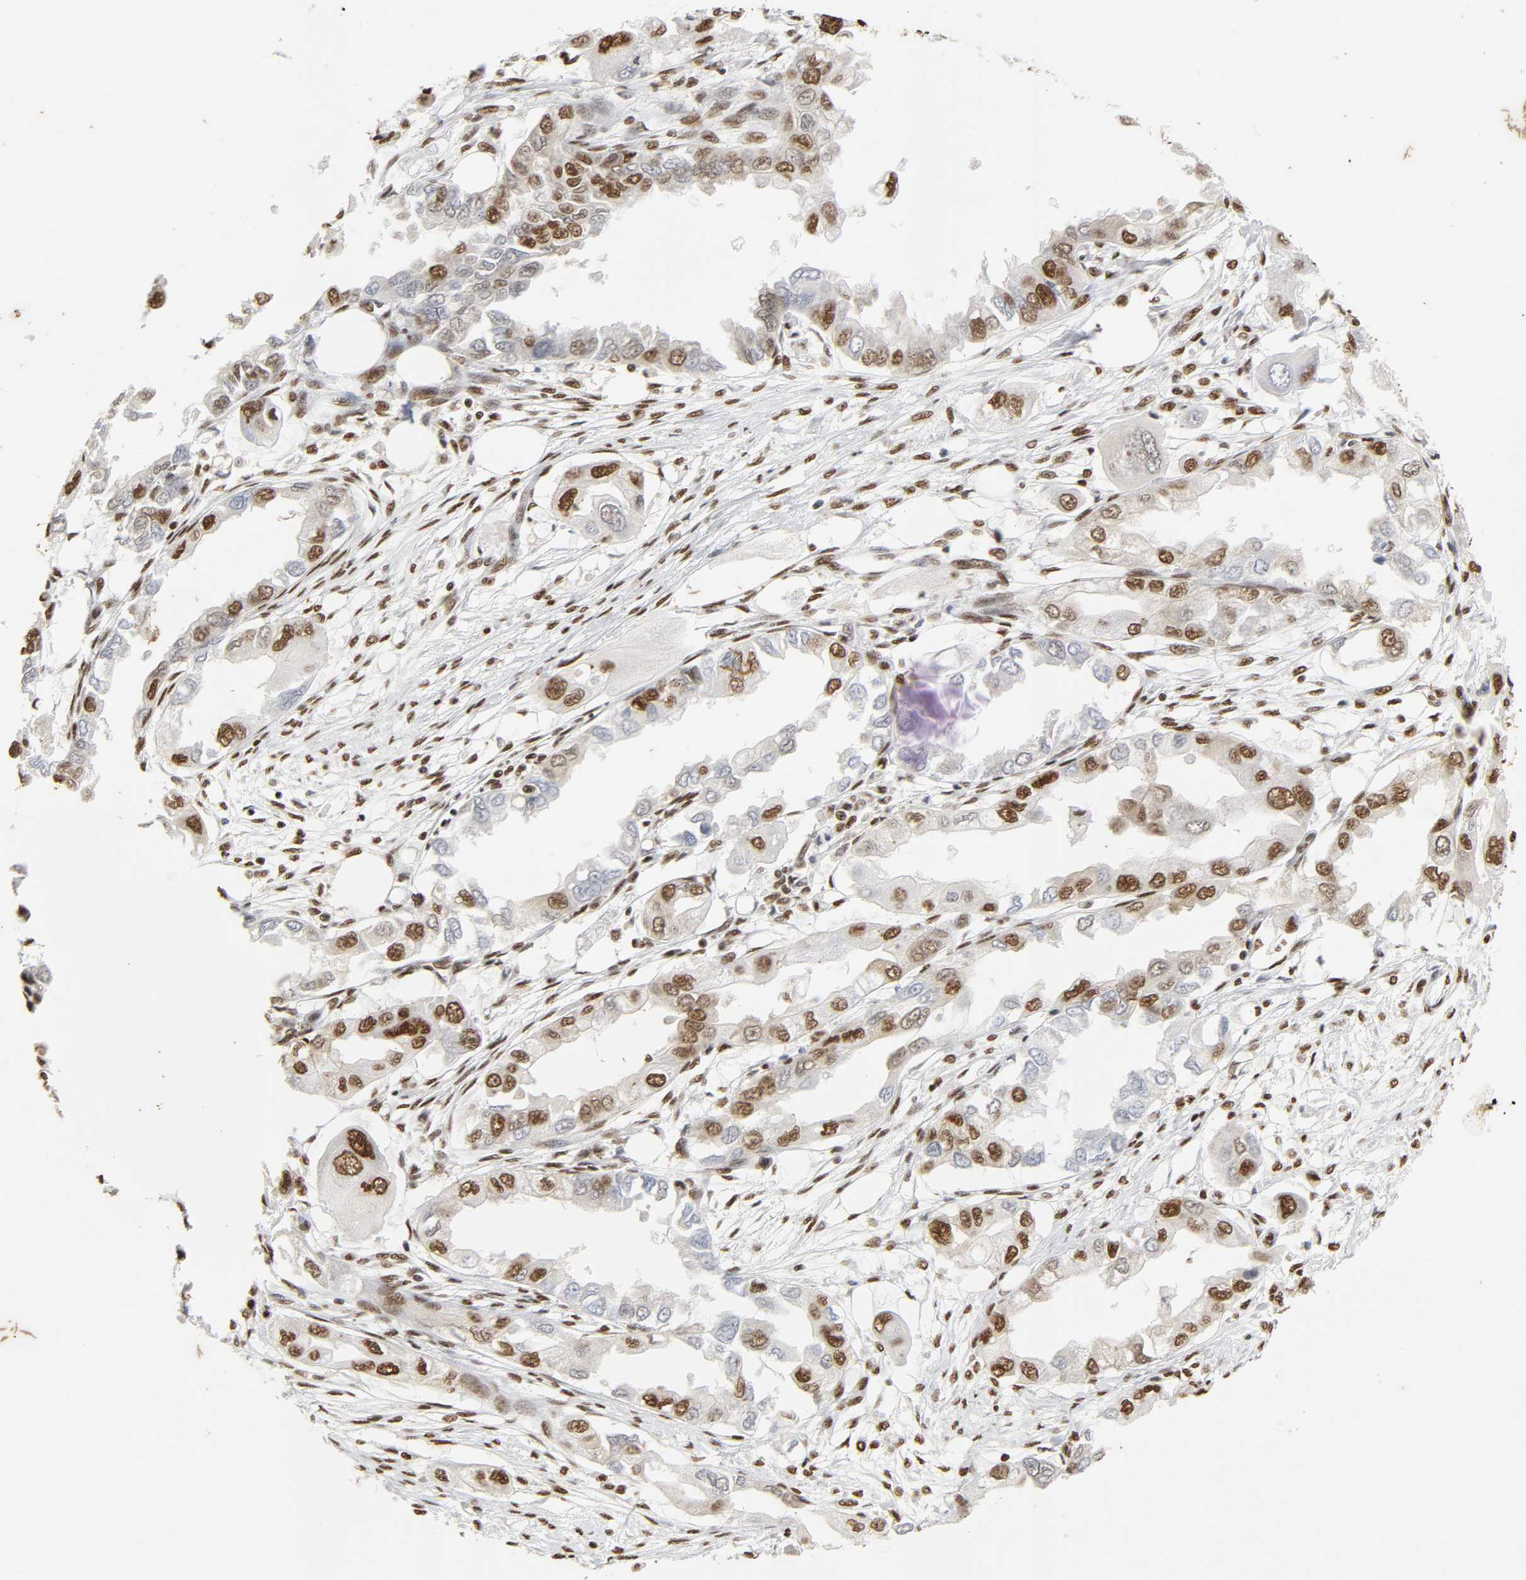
{"staining": {"intensity": "moderate", "quantity": "25%-75%", "location": "nuclear"}, "tissue": "endometrial cancer", "cell_type": "Tumor cells", "image_type": "cancer", "snomed": [{"axis": "morphology", "description": "Adenocarcinoma, NOS"}, {"axis": "topography", "description": "Endometrium"}], "caption": "This photomicrograph demonstrates IHC staining of endometrial cancer (adenocarcinoma), with medium moderate nuclear expression in about 25%-75% of tumor cells.", "gene": "HNRNPC", "patient": {"sex": "female", "age": 67}}